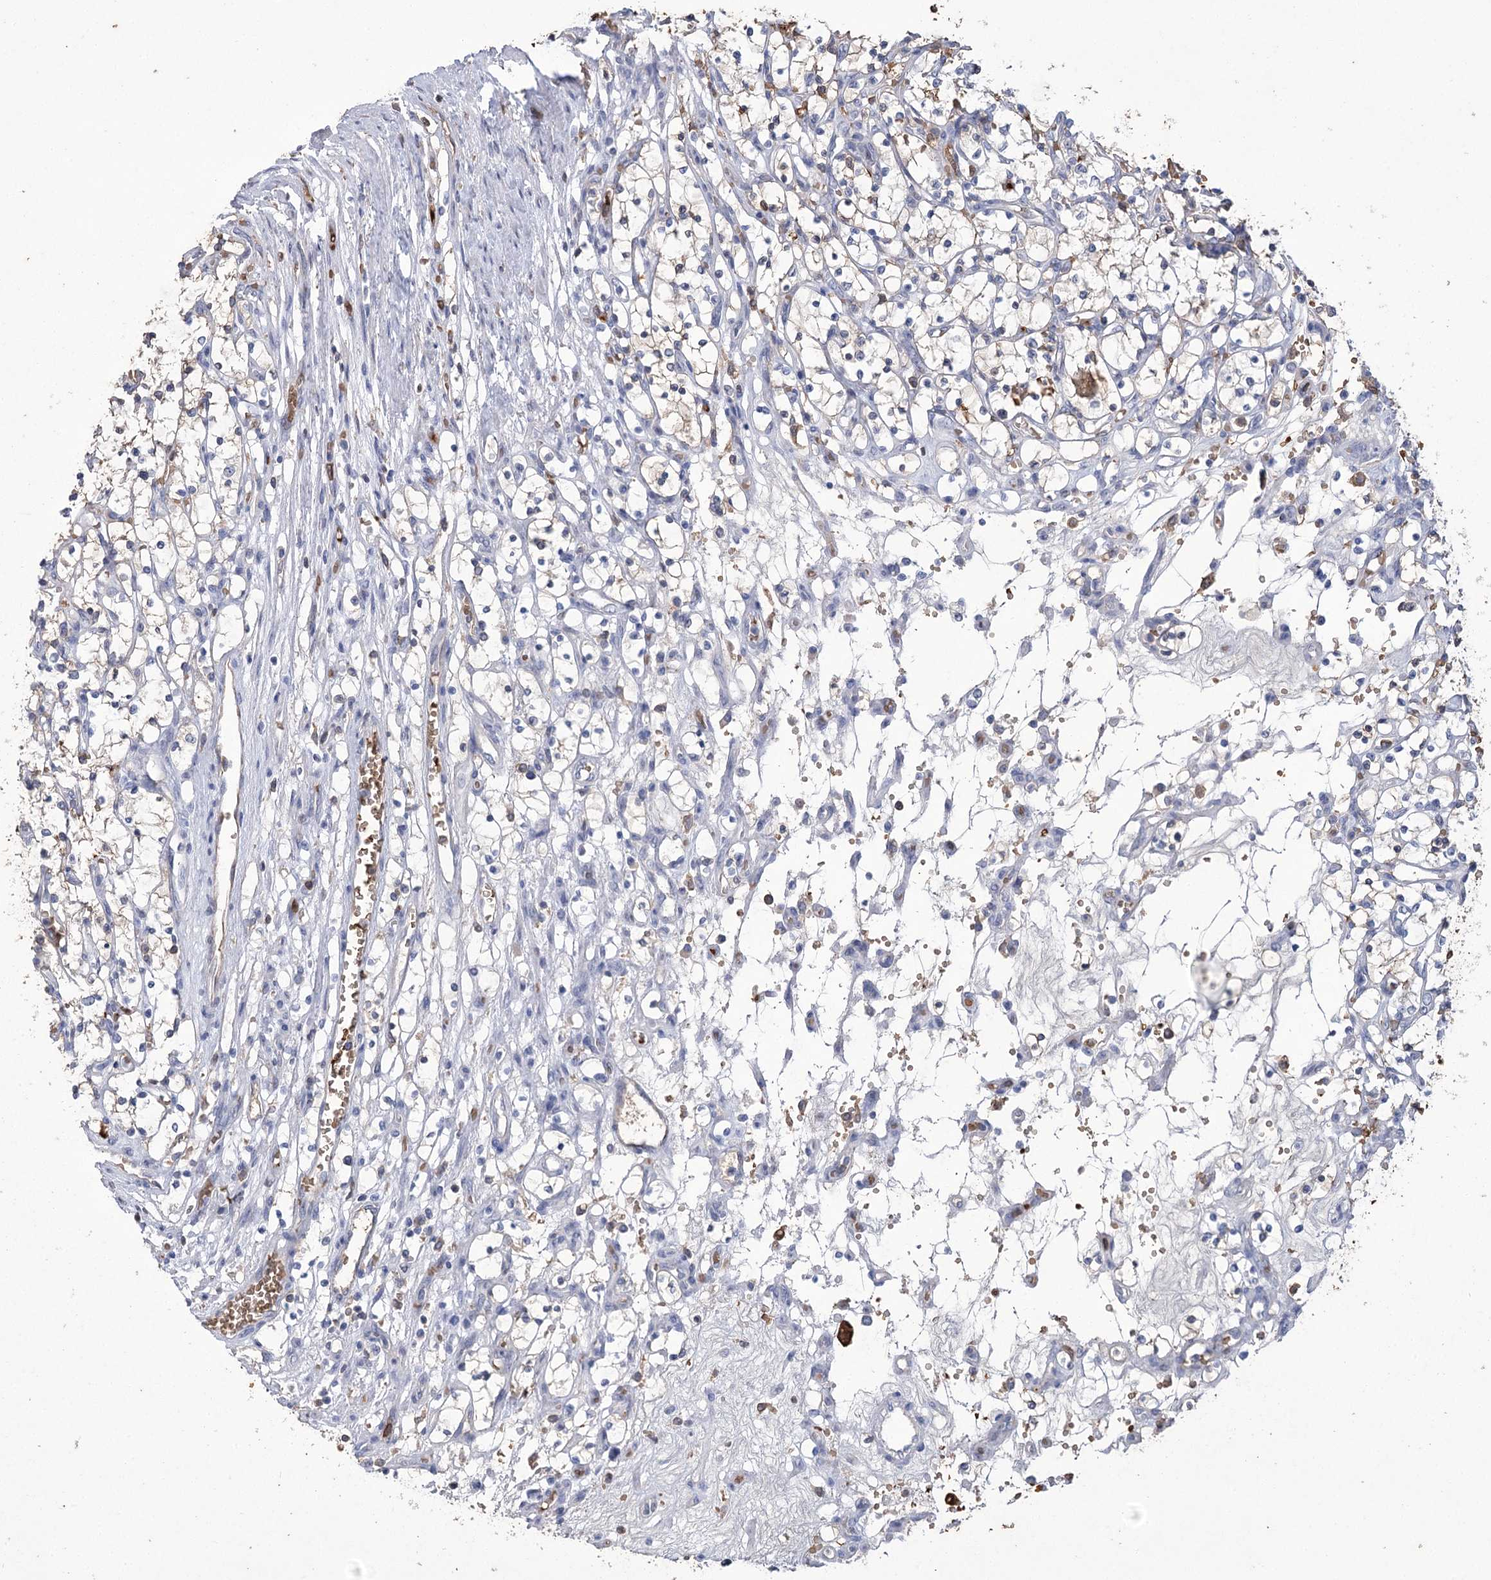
{"staining": {"intensity": "negative", "quantity": "none", "location": "none"}, "tissue": "renal cancer", "cell_type": "Tumor cells", "image_type": "cancer", "snomed": [{"axis": "morphology", "description": "Adenocarcinoma, NOS"}, {"axis": "topography", "description": "Kidney"}], "caption": "DAB (3,3'-diaminobenzidine) immunohistochemical staining of human renal cancer shows no significant positivity in tumor cells.", "gene": "HBA1", "patient": {"sex": "female", "age": 69}}